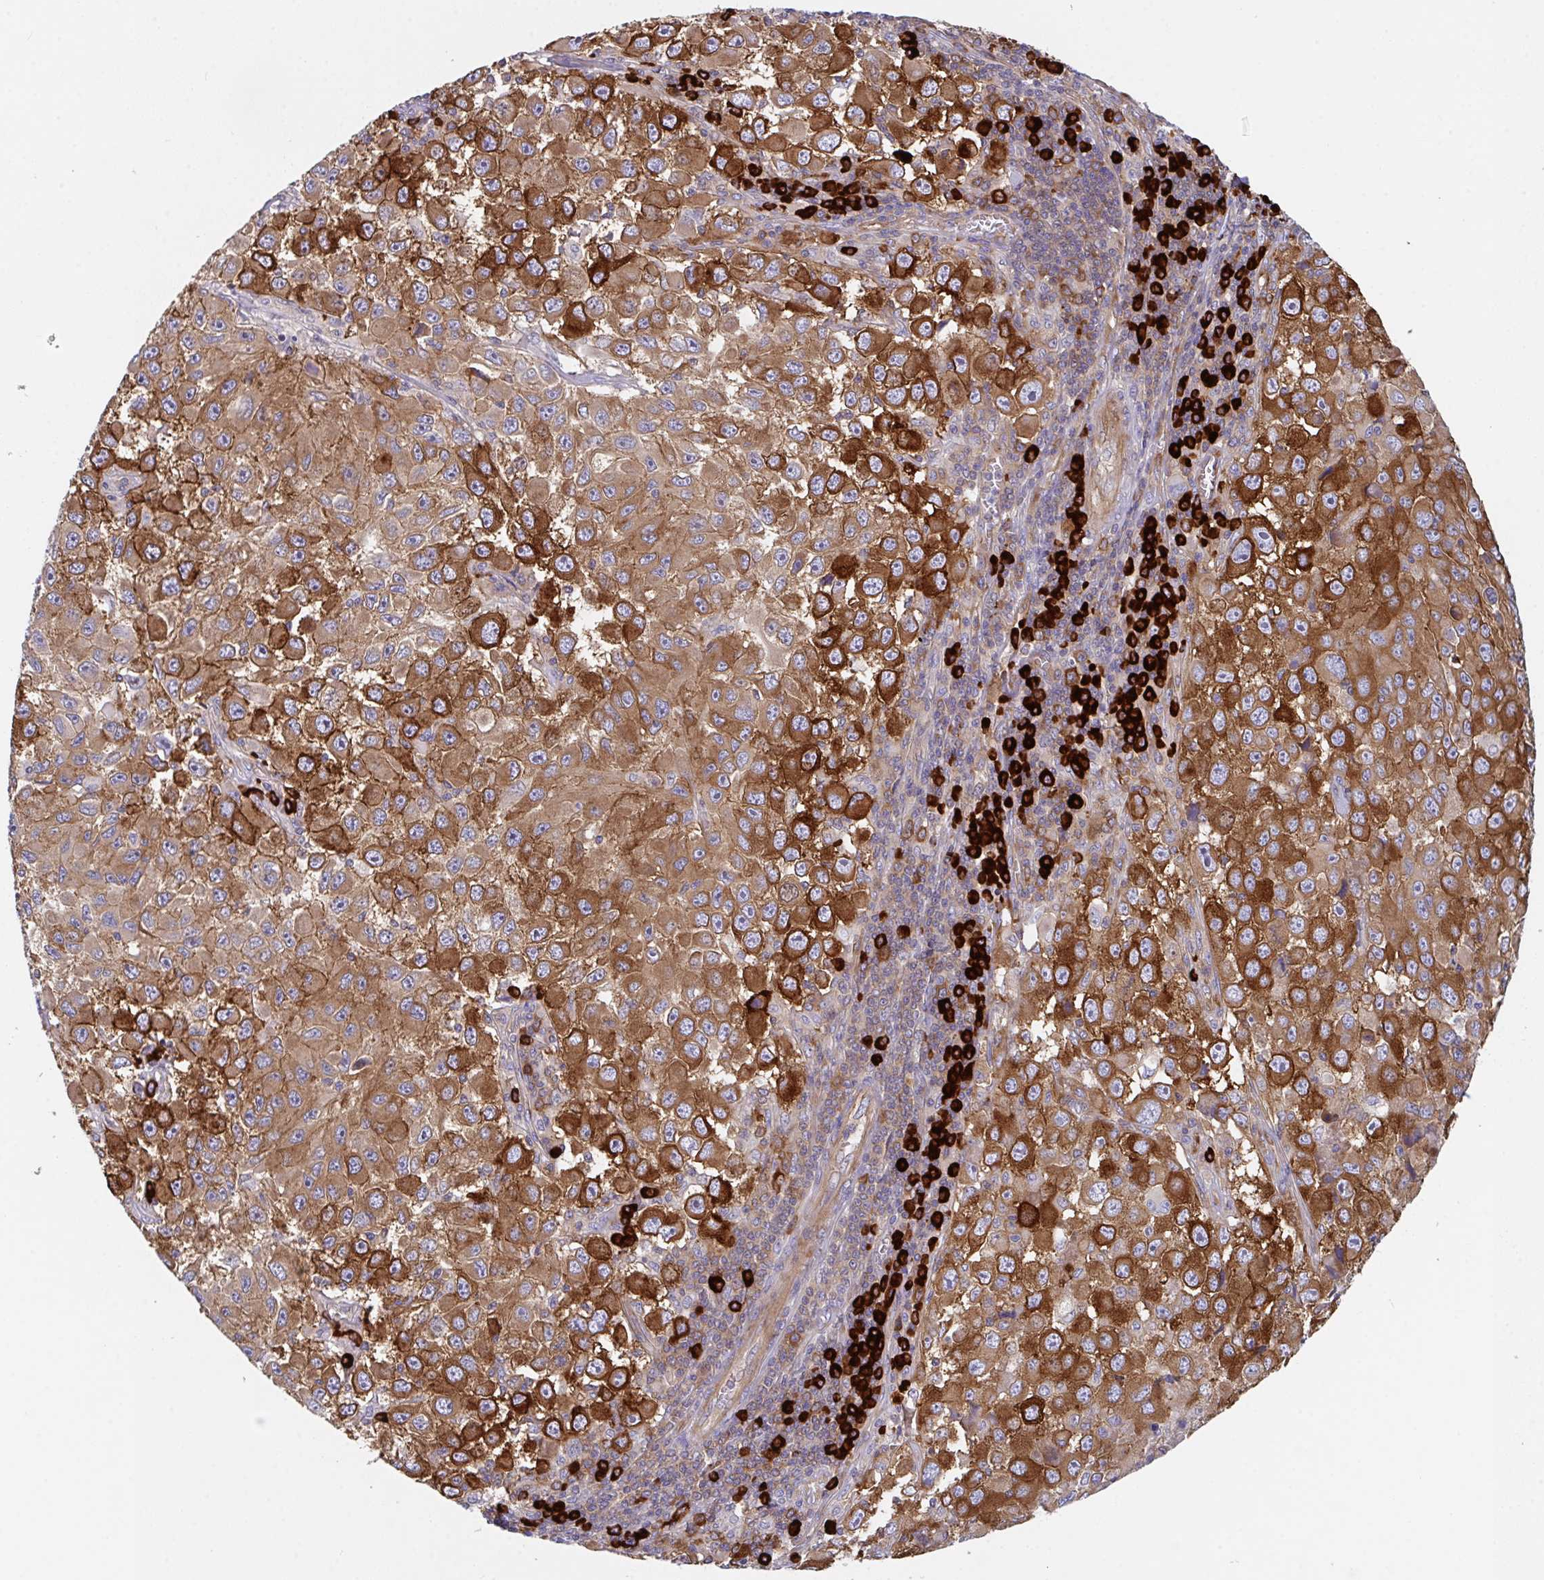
{"staining": {"intensity": "strong", "quantity": ">75%", "location": "cytoplasmic/membranous"}, "tissue": "melanoma", "cell_type": "Tumor cells", "image_type": "cancer", "snomed": [{"axis": "morphology", "description": "Malignant melanoma, Metastatic site"}, {"axis": "topography", "description": "Lymph node"}], "caption": "Immunohistochemical staining of melanoma displays high levels of strong cytoplasmic/membranous expression in approximately >75% of tumor cells.", "gene": "YARS2", "patient": {"sex": "female", "age": 67}}